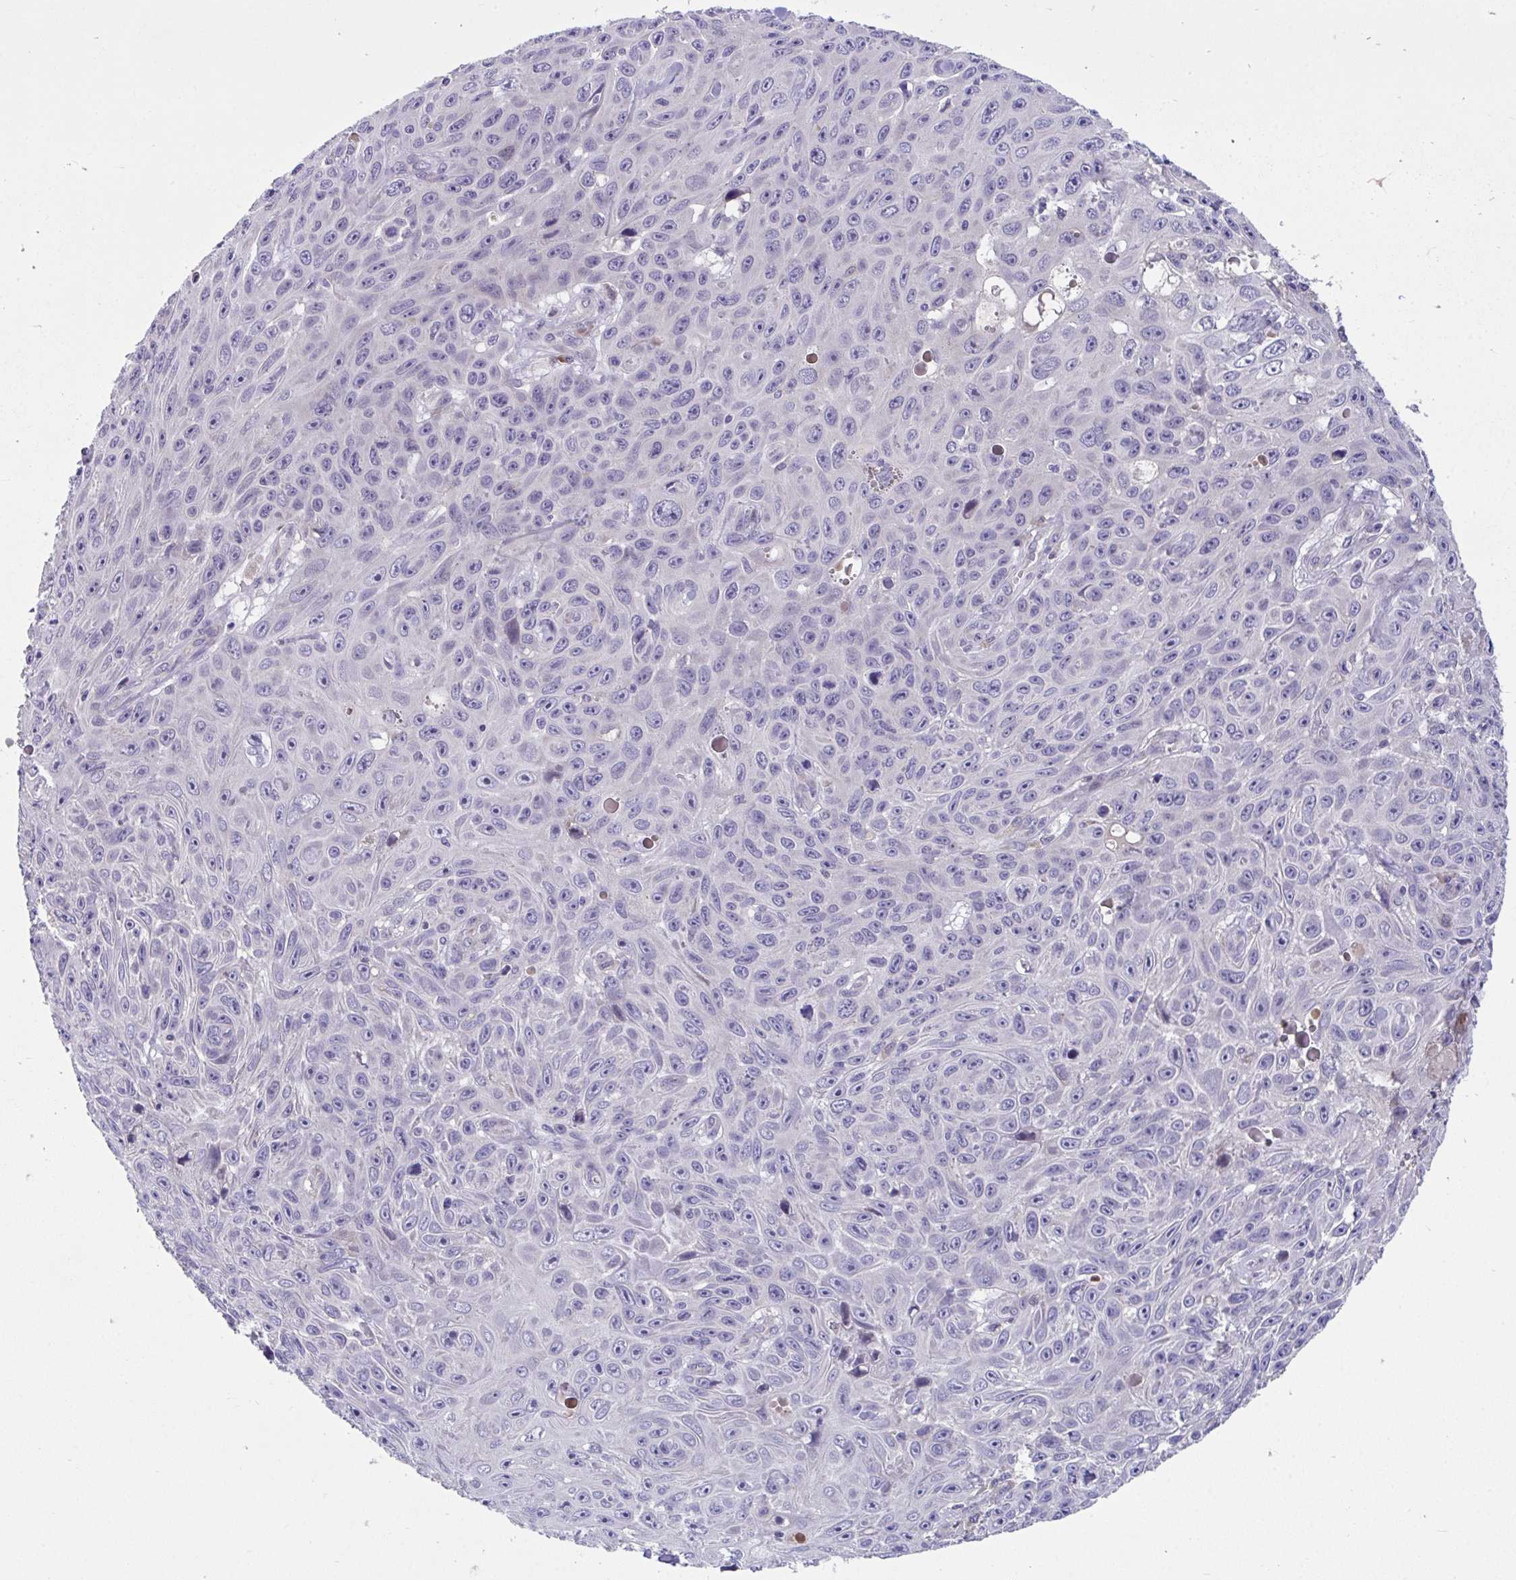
{"staining": {"intensity": "negative", "quantity": "none", "location": "none"}, "tissue": "skin cancer", "cell_type": "Tumor cells", "image_type": "cancer", "snomed": [{"axis": "morphology", "description": "Squamous cell carcinoma, NOS"}, {"axis": "topography", "description": "Skin"}], "caption": "An image of squamous cell carcinoma (skin) stained for a protein reveals no brown staining in tumor cells.", "gene": "SUSD4", "patient": {"sex": "male", "age": 82}}